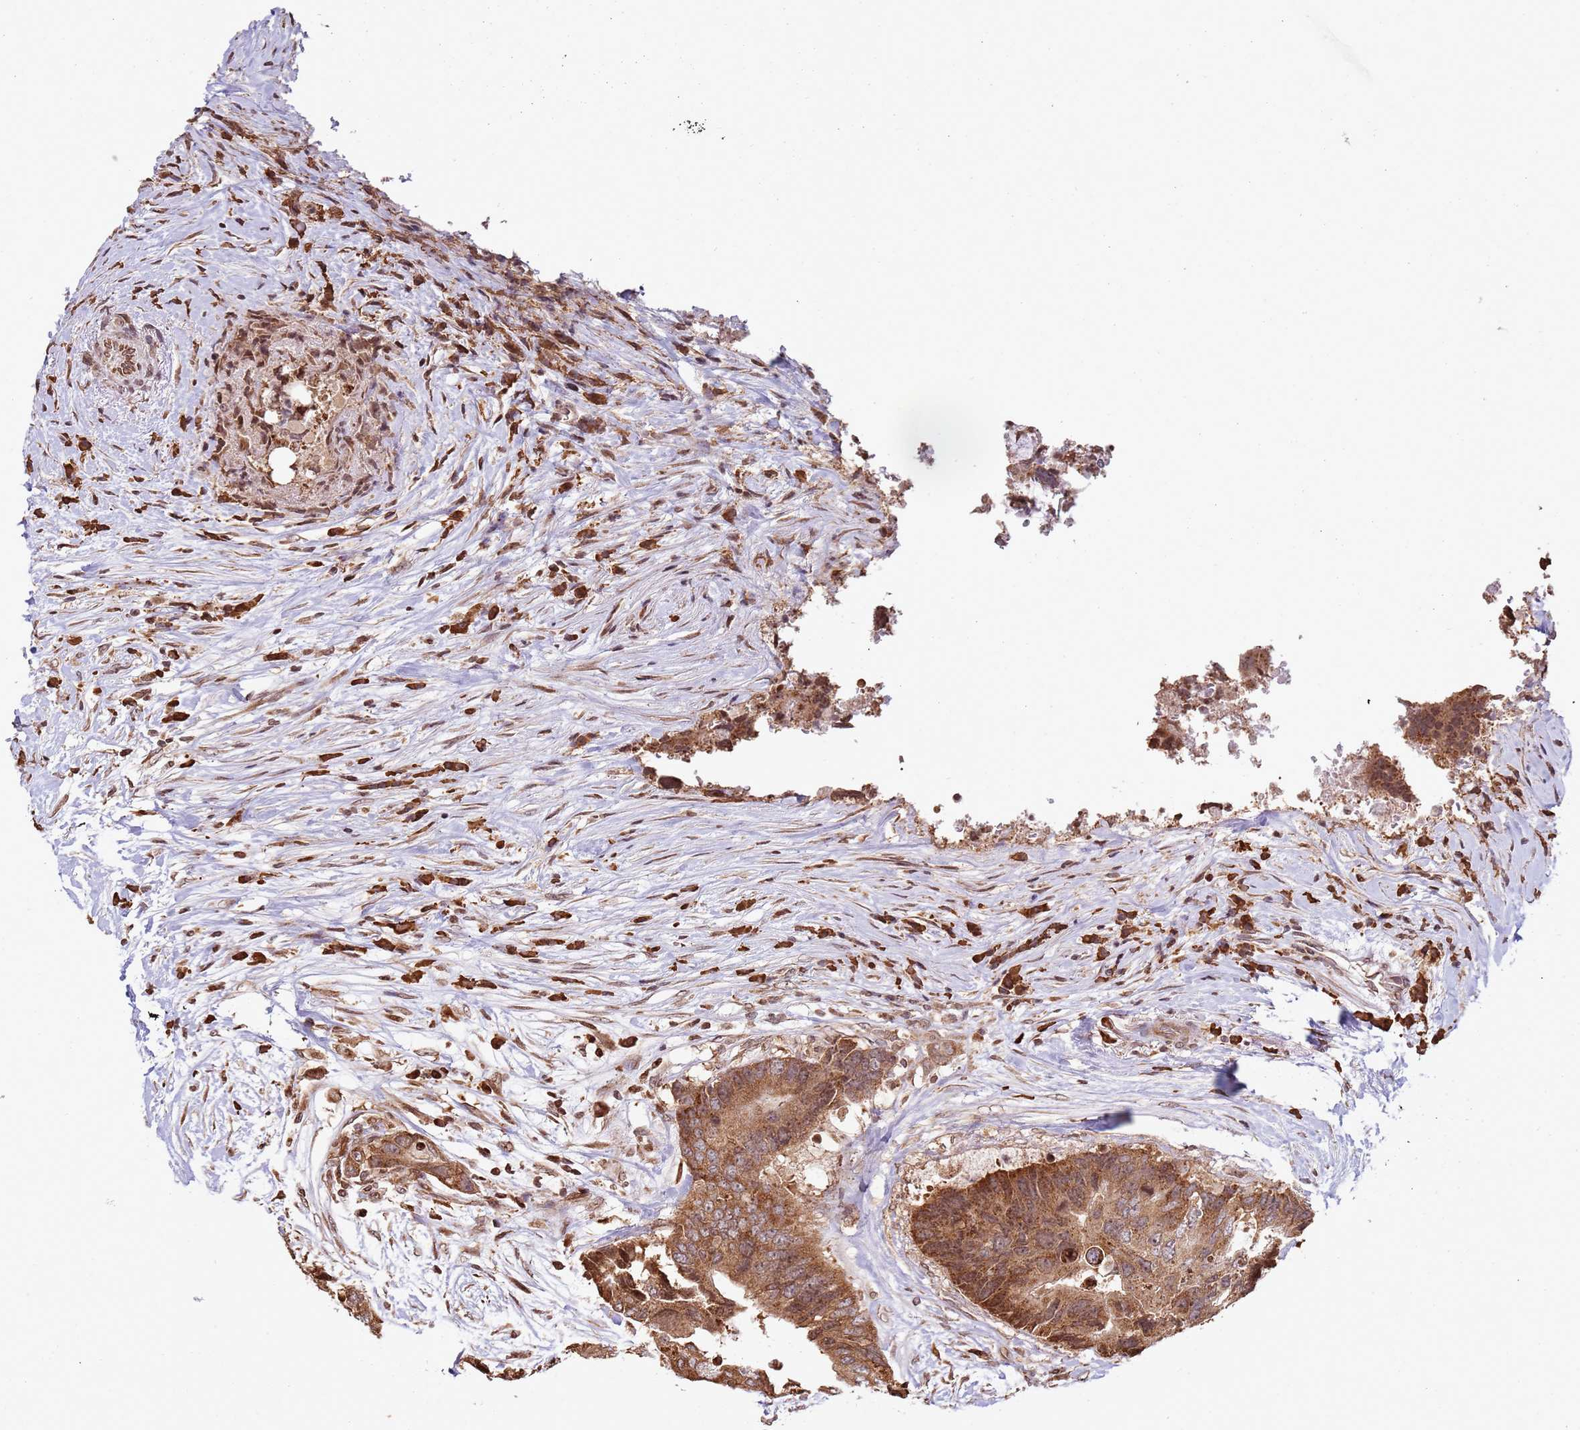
{"staining": {"intensity": "moderate", "quantity": ">75%", "location": "cytoplasmic/membranous"}, "tissue": "colorectal cancer", "cell_type": "Tumor cells", "image_type": "cancer", "snomed": [{"axis": "morphology", "description": "Adenocarcinoma, NOS"}, {"axis": "topography", "description": "Colon"}], "caption": "Protein staining by immunohistochemistry (IHC) exhibits moderate cytoplasmic/membranous positivity in approximately >75% of tumor cells in colorectal adenocarcinoma.", "gene": "SCAF1", "patient": {"sex": "male", "age": 71}}